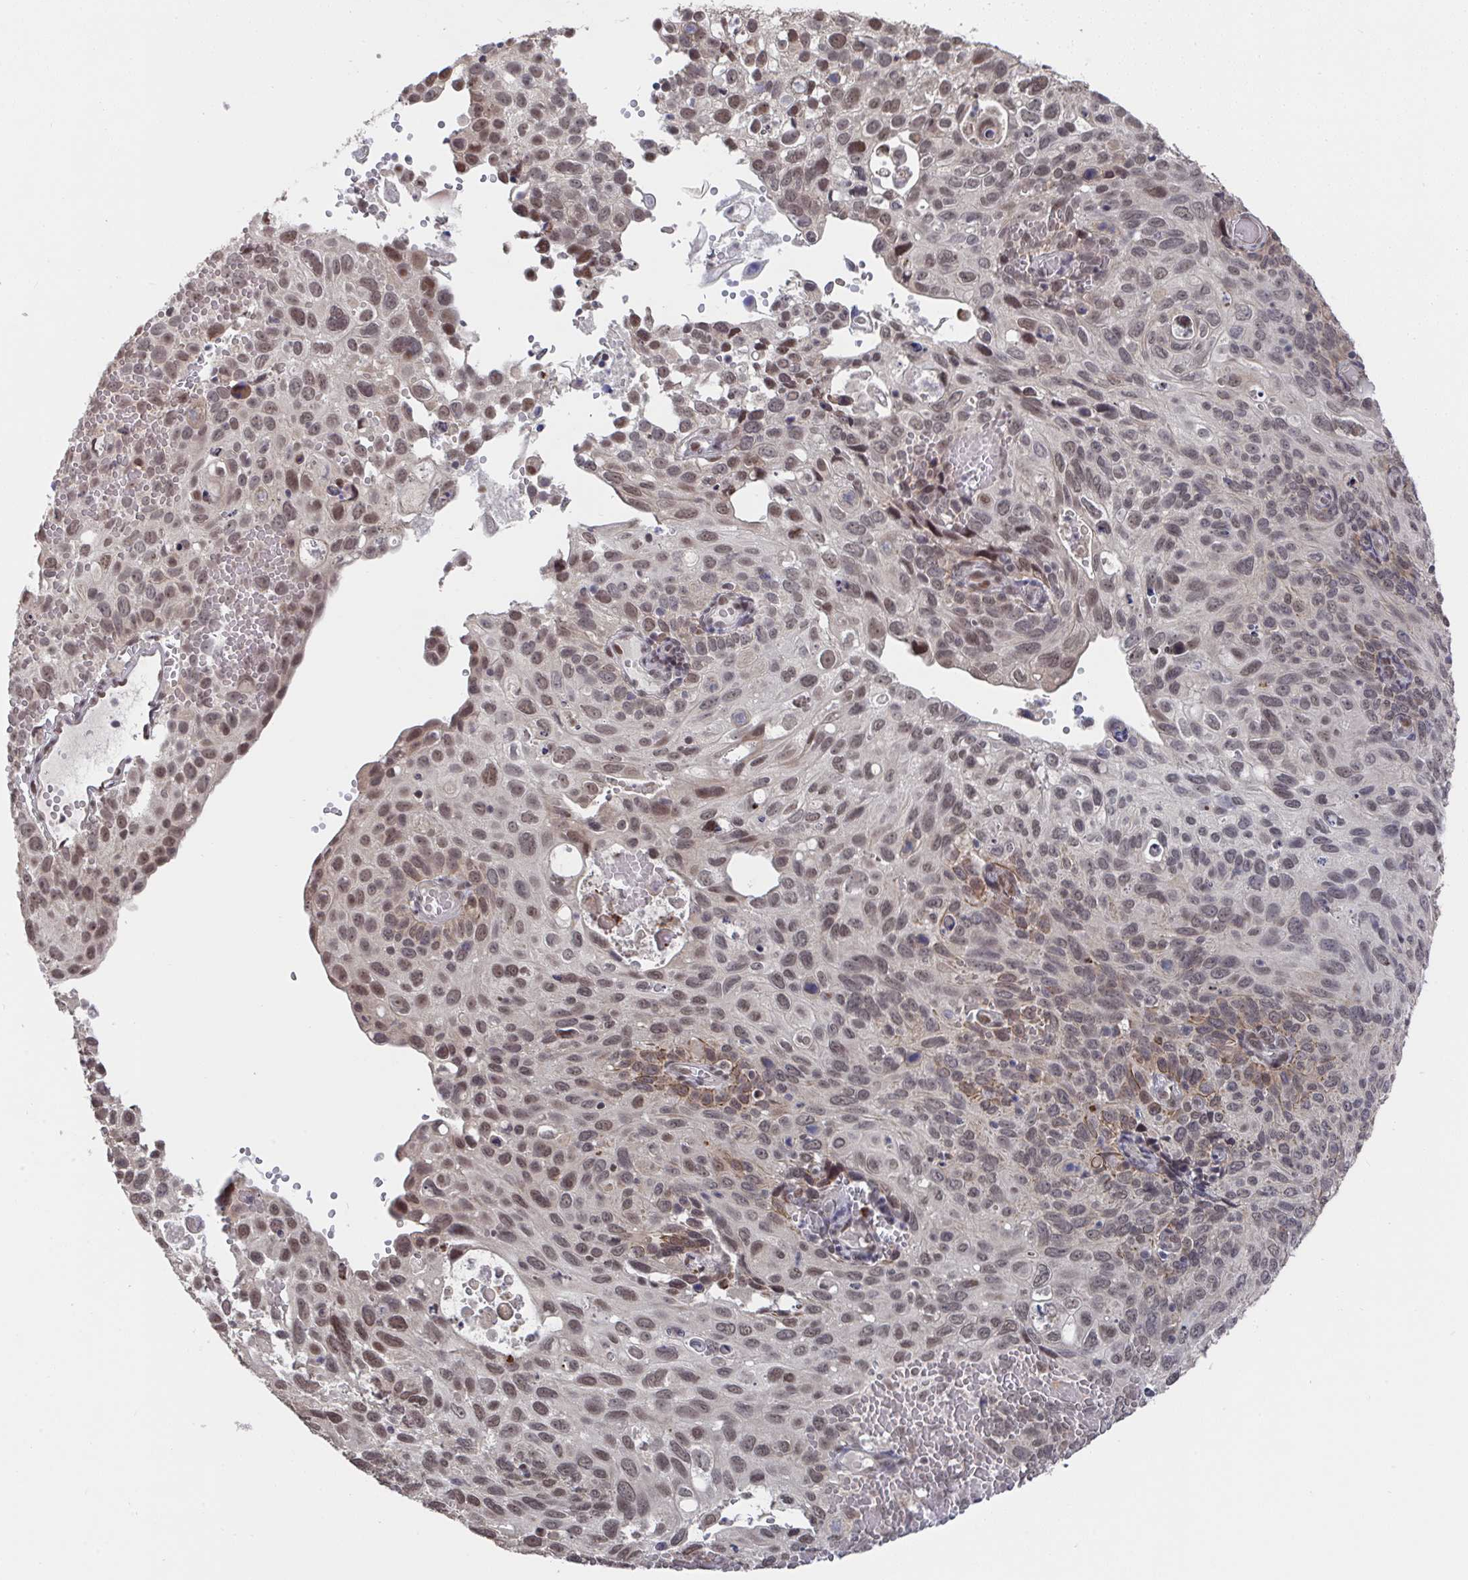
{"staining": {"intensity": "moderate", "quantity": ">75%", "location": "cytoplasmic/membranous,nuclear"}, "tissue": "cervical cancer", "cell_type": "Tumor cells", "image_type": "cancer", "snomed": [{"axis": "morphology", "description": "Squamous cell carcinoma, NOS"}, {"axis": "topography", "description": "Cervix"}], "caption": "Cervical squamous cell carcinoma tissue shows moderate cytoplasmic/membranous and nuclear expression in about >75% of tumor cells", "gene": "JMJD1C", "patient": {"sex": "female", "age": 70}}